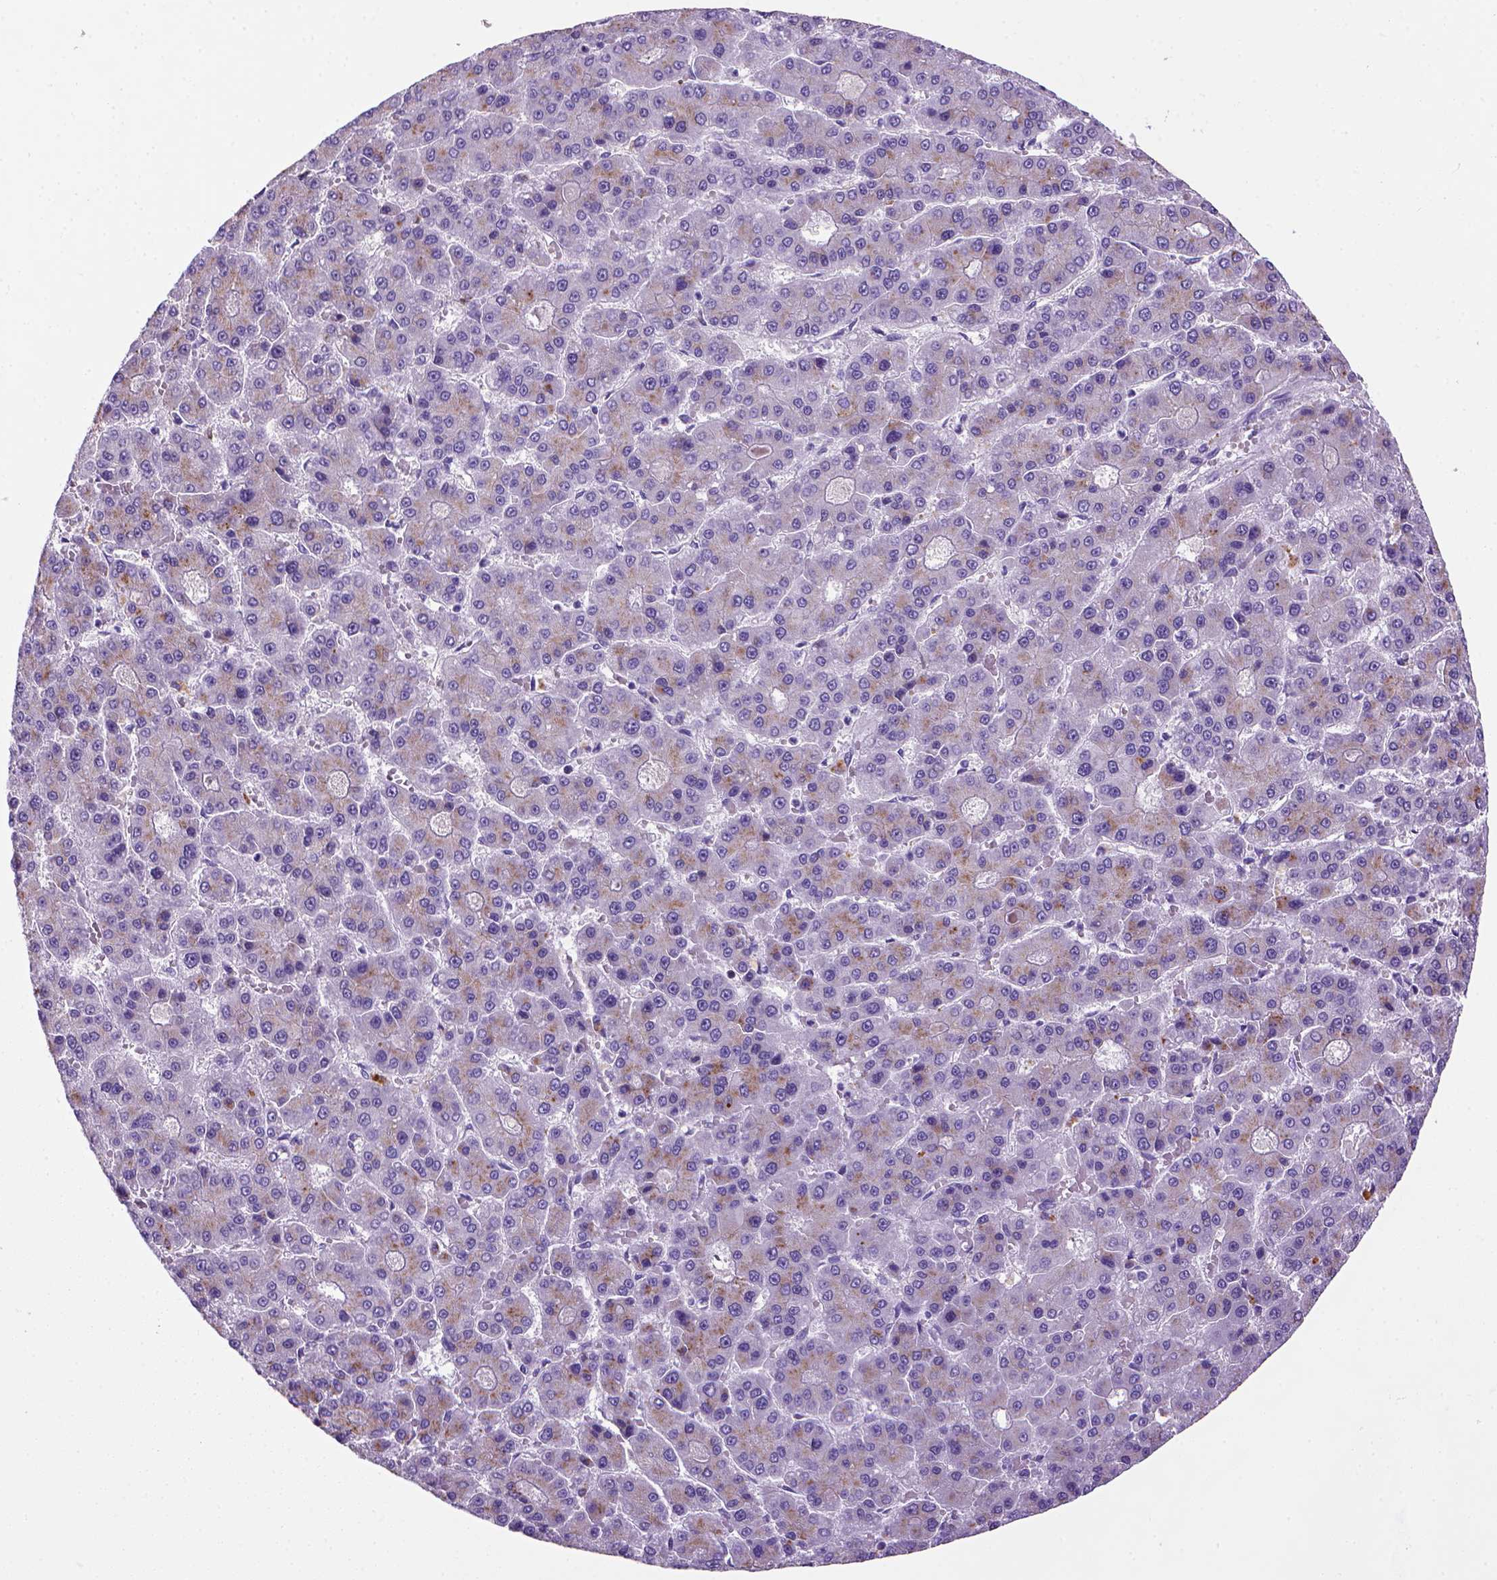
{"staining": {"intensity": "weak", "quantity": "<25%", "location": "cytoplasmic/membranous"}, "tissue": "liver cancer", "cell_type": "Tumor cells", "image_type": "cancer", "snomed": [{"axis": "morphology", "description": "Carcinoma, Hepatocellular, NOS"}, {"axis": "topography", "description": "Liver"}], "caption": "The micrograph displays no staining of tumor cells in hepatocellular carcinoma (liver). (DAB immunohistochemistry visualized using brightfield microscopy, high magnification).", "gene": "ARHGEF33", "patient": {"sex": "male", "age": 70}}